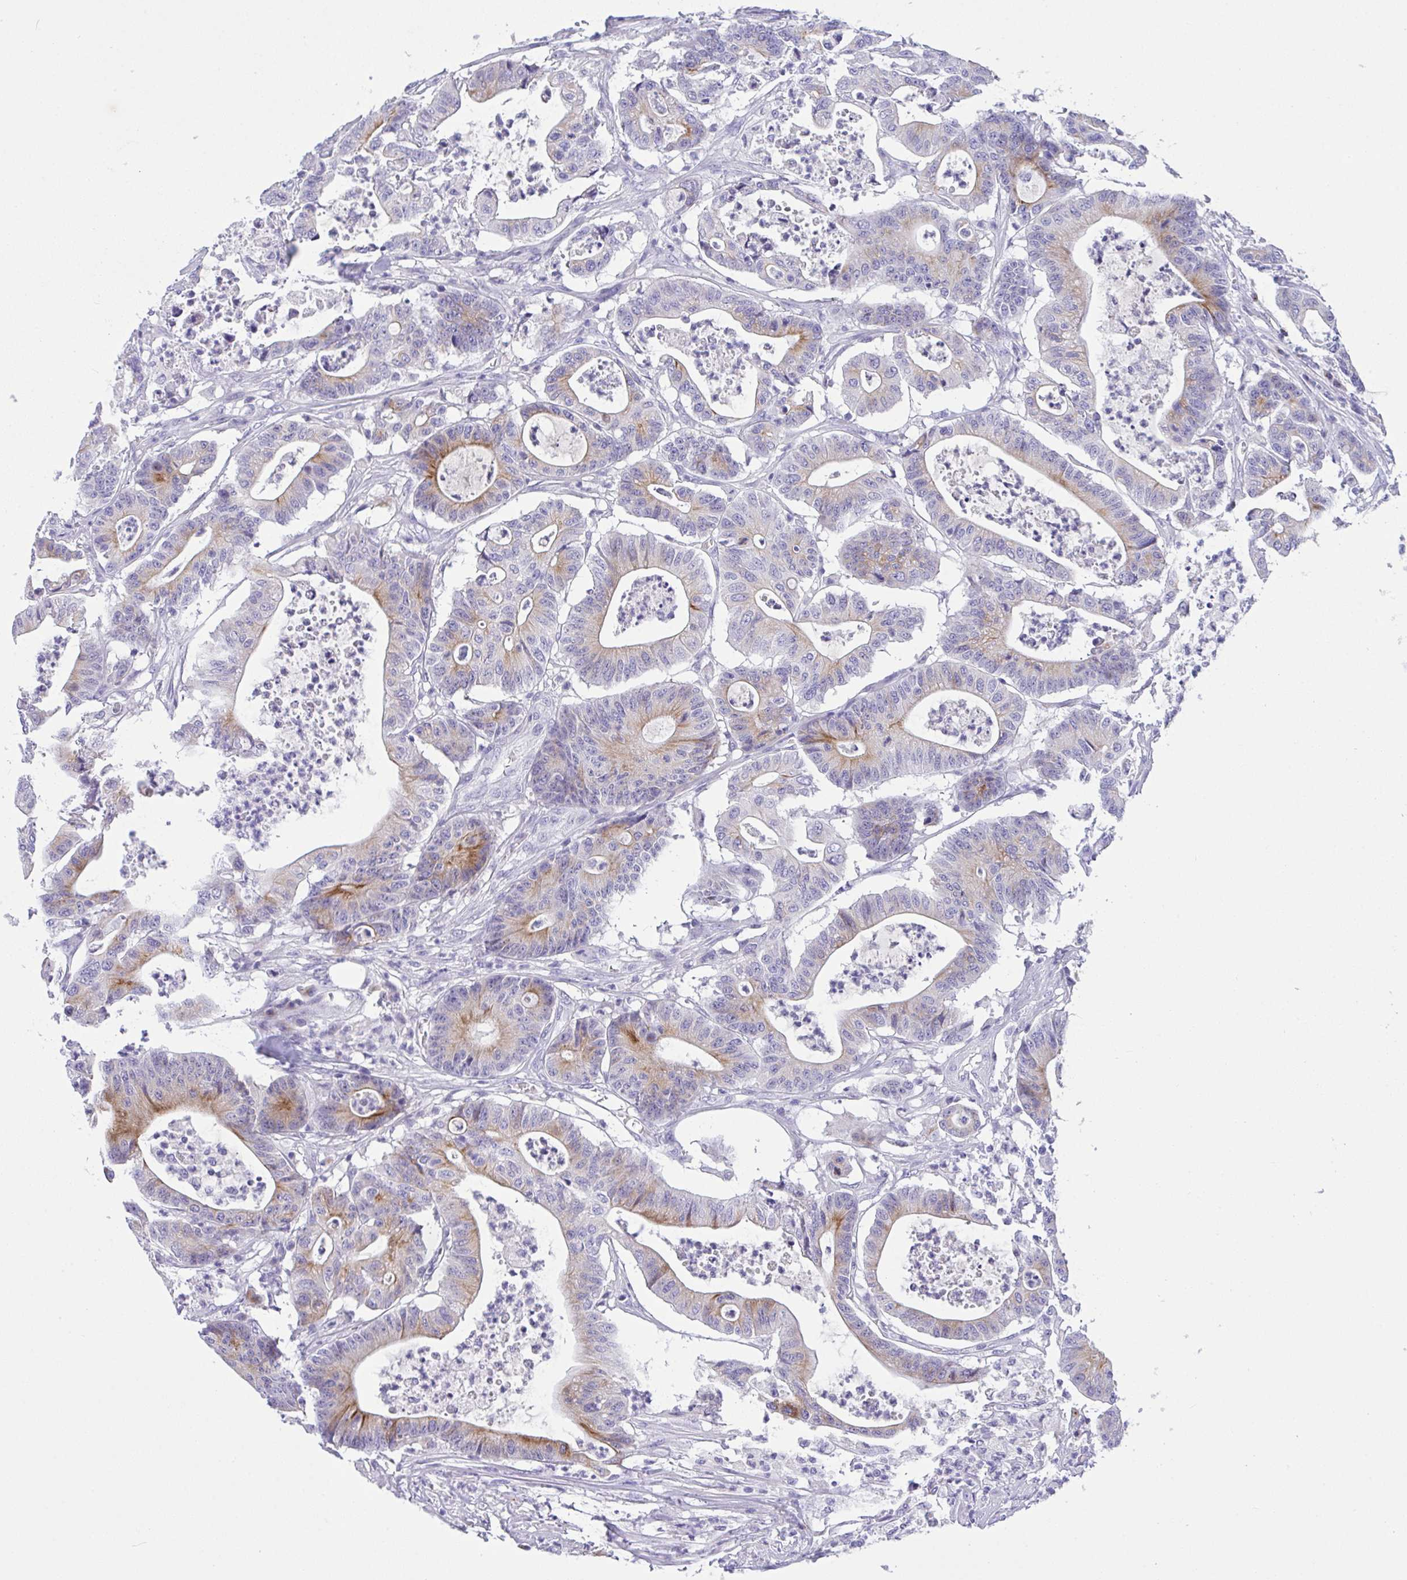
{"staining": {"intensity": "moderate", "quantity": "25%-75%", "location": "cytoplasmic/membranous"}, "tissue": "colorectal cancer", "cell_type": "Tumor cells", "image_type": "cancer", "snomed": [{"axis": "morphology", "description": "Adenocarcinoma, NOS"}, {"axis": "topography", "description": "Colon"}], "caption": "This photomicrograph displays immunohistochemistry staining of colorectal cancer, with medium moderate cytoplasmic/membranous expression in approximately 25%-75% of tumor cells.", "gene": "FBXL20", "patient": {"sex": "female", "age": 84}}